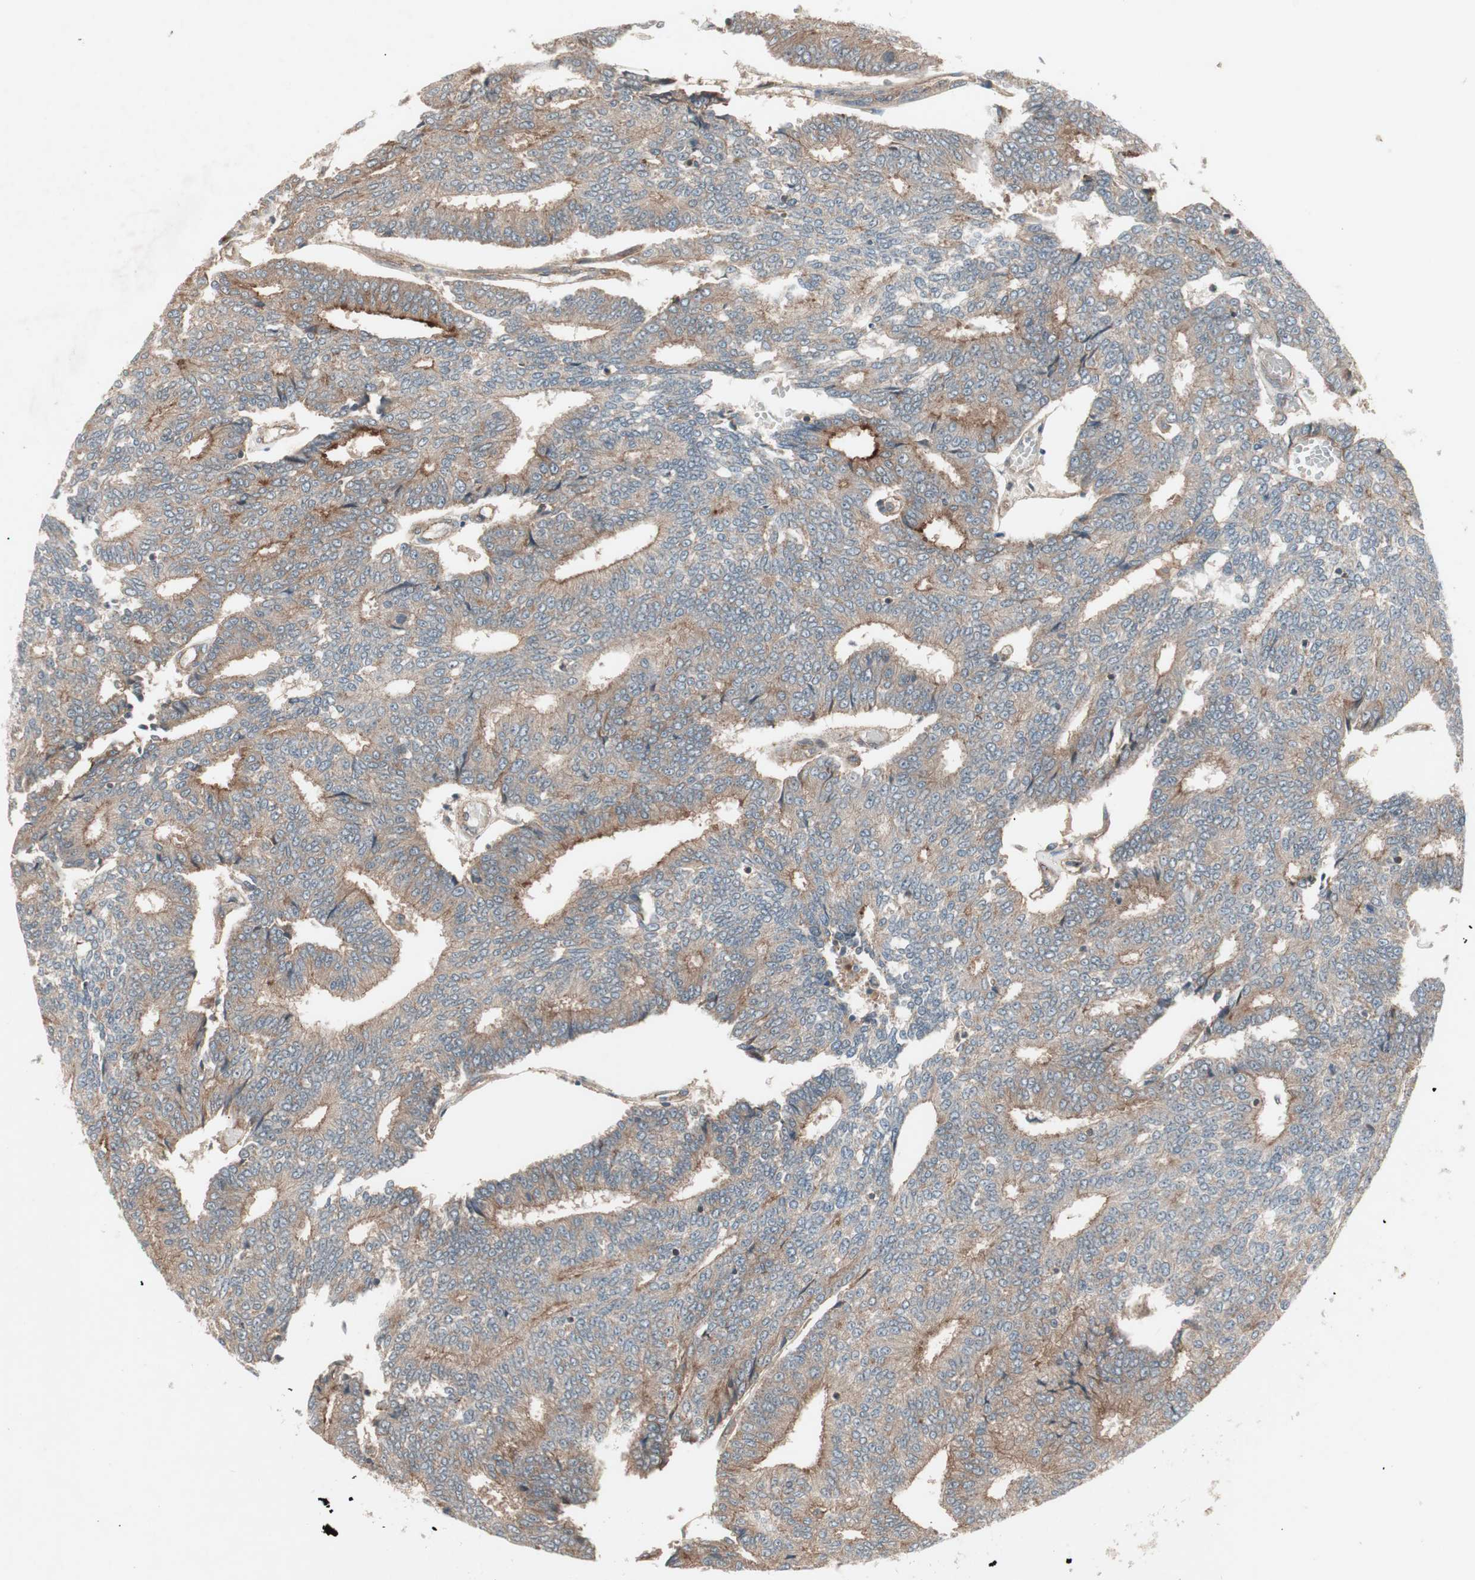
{"staining": {"intensity": "moderate", "quantity": ">75%", "location": "cytoplasmic/membranous"}, "tissue": "prostate cancer", "cell_type": "Tumor cells", "image_type": "cancer", "snomed": [{"axis": "morphology", "description": "Adenocarcinoma, High grade"}, {"axis": "topography", "description": "Prostate"}], "caption": "Moderate cytoplasmic/membranous positivity is present in about >75% of tumor cells in high-grade adenocarcinoma (prostate).", "gene": "TFPI", "patient": {"sex": "male", "age": 55}}